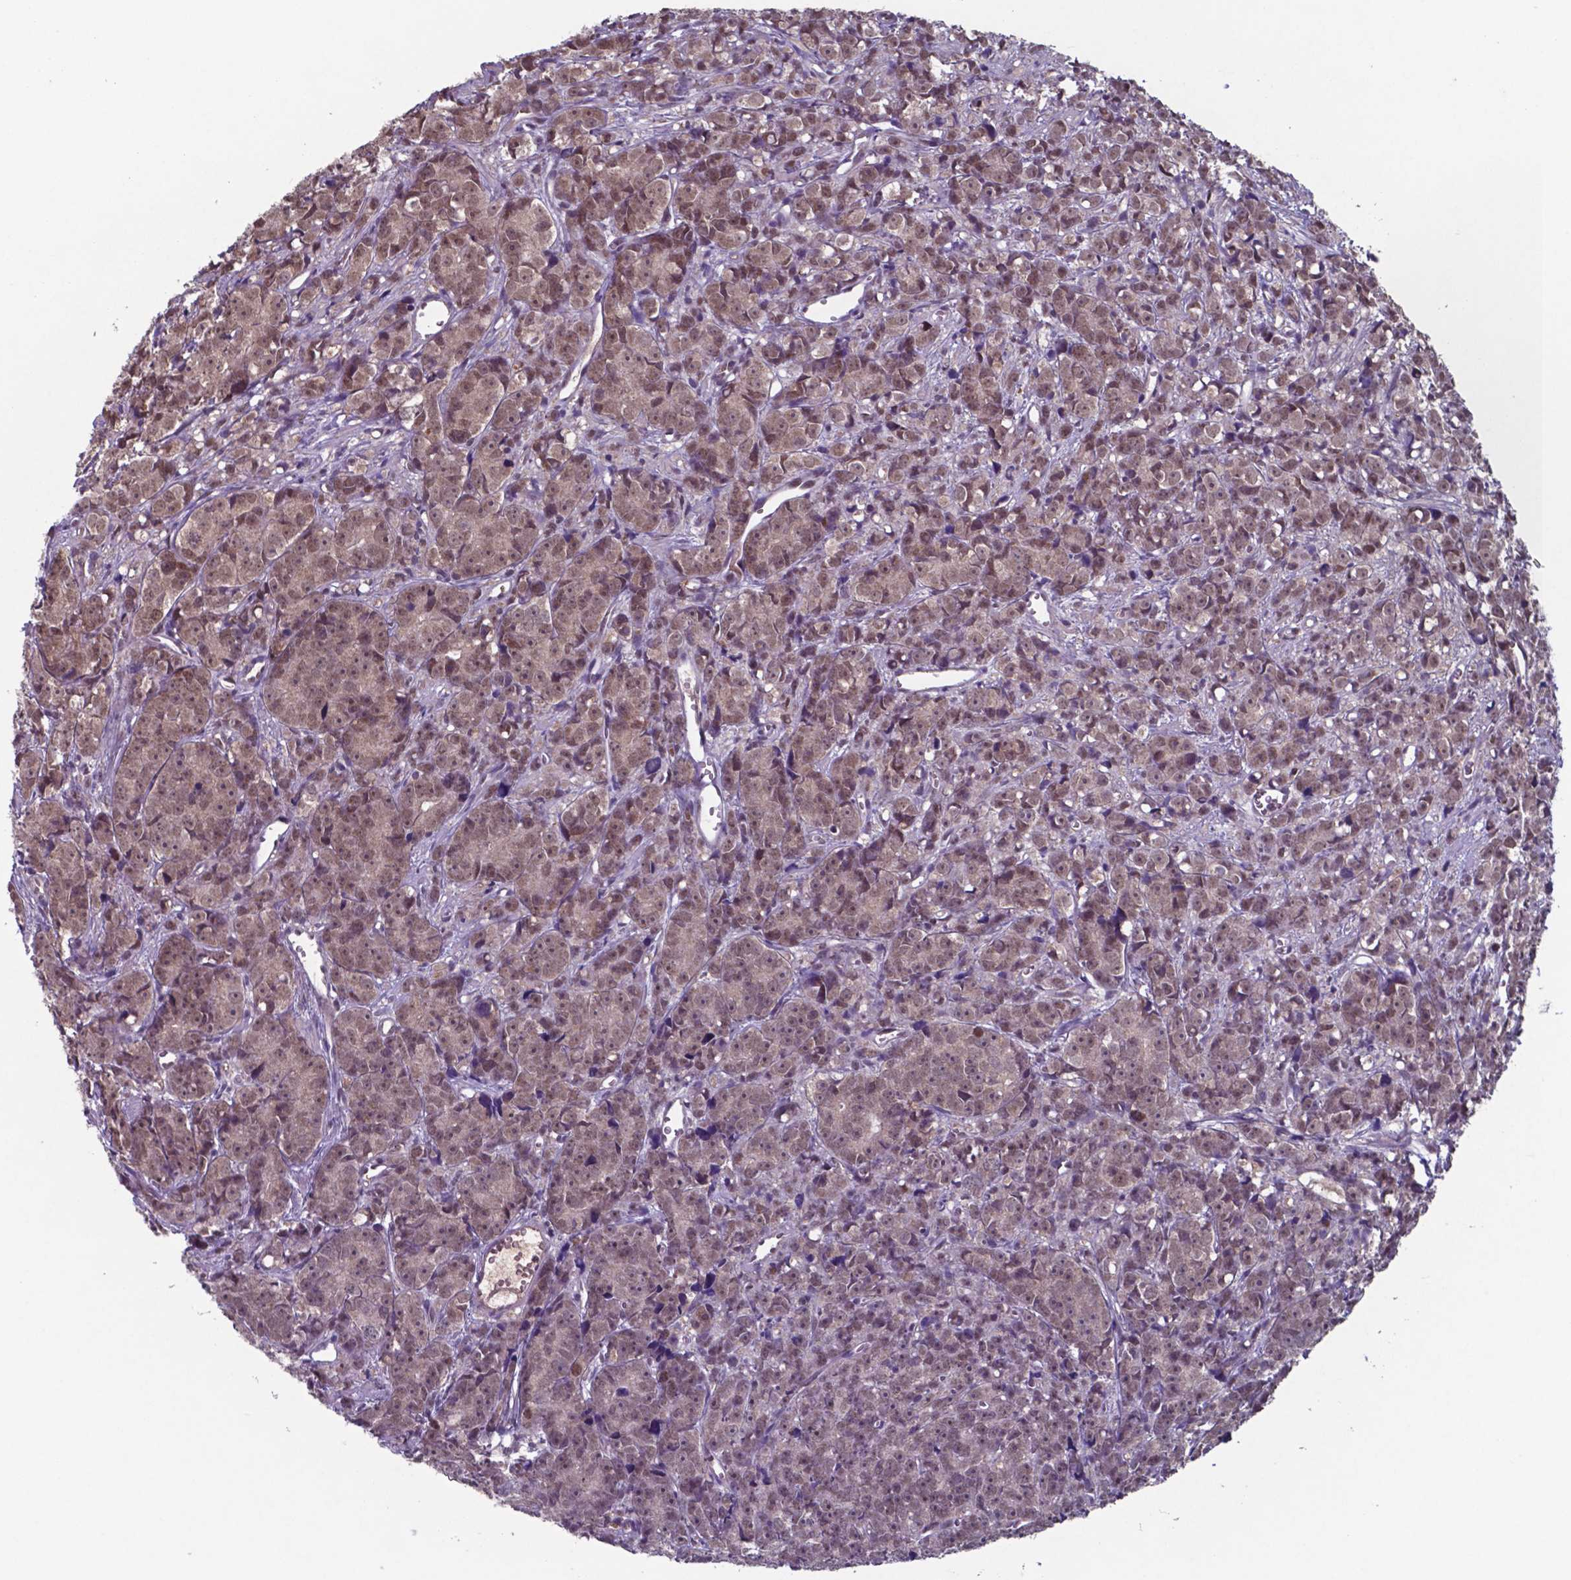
{"staining": {"intensity": "moderate", "quantity": "25%-75%", "location": "cytoplasmic/membranous,nuclear"}, "tissue": "prostate cancer", "cell_type": "Tumor cells", "image_type": "cancer", "snomed": [{"axis": "morphology", "description": "Adenocarcinoma, High grade"}, {"axis": "topography", "description": "Prostate"}], "caption": "This is a histology image of IHC staining of adenocarcinoma (high-grade) (prostate), which shows moderate expression in the cytoplasmic/membranous and nuclear of tumor cells.", "gene": "UBA1", "patient": {"sex": "male", "age": 77}}